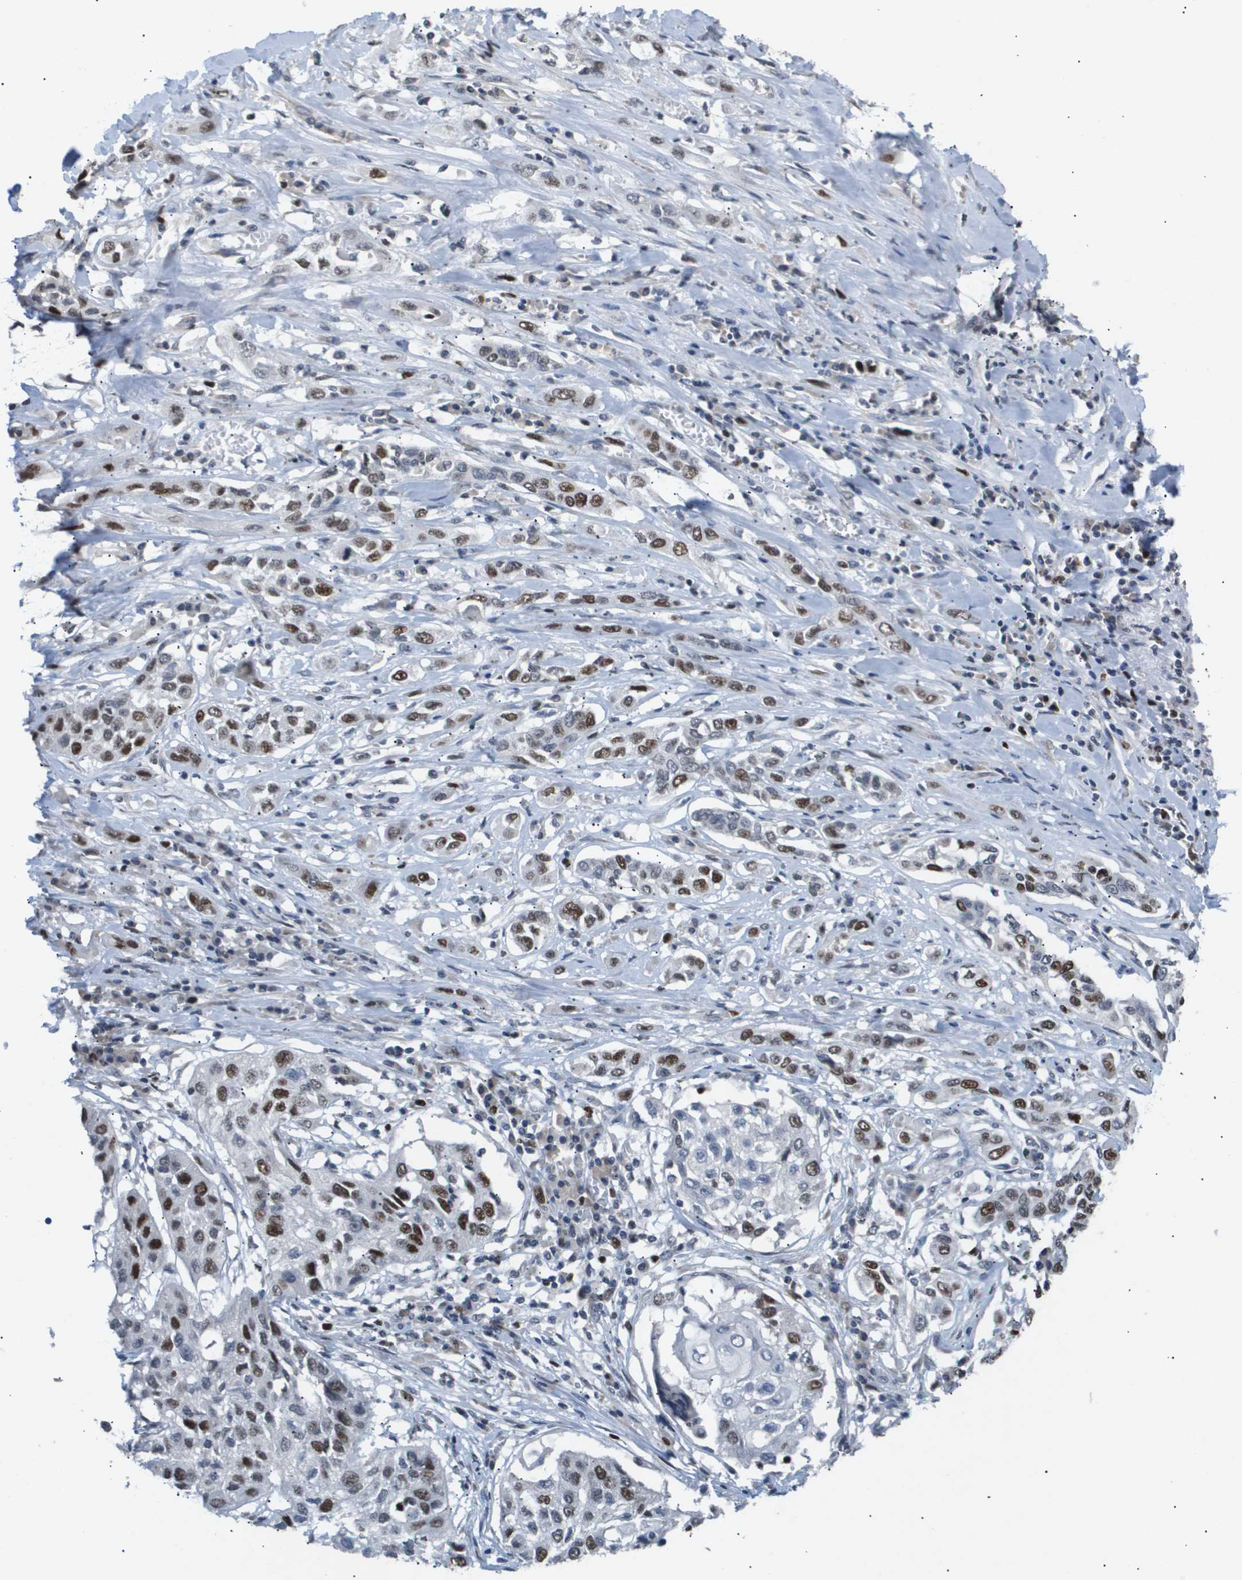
{"staining": {"intensity": "moderate", "quantity": ">75%", "location": "nuclear"}, "tissue": "lung cancer", "cell_type": "Tumor cells", "image_type": "cancer", "snomed": [{"axis": "morphology", "description": "Squamous cell carcinoma, NOS"}, {"axis": "topography", "description": "Lung"}], "caption": "The immunohistochemical stain shows moderate nuclear expression in tumor cells of lung cancer tissue.", "gene": "ANAPC2", "patient": {"sex": "male", "age": 71}}